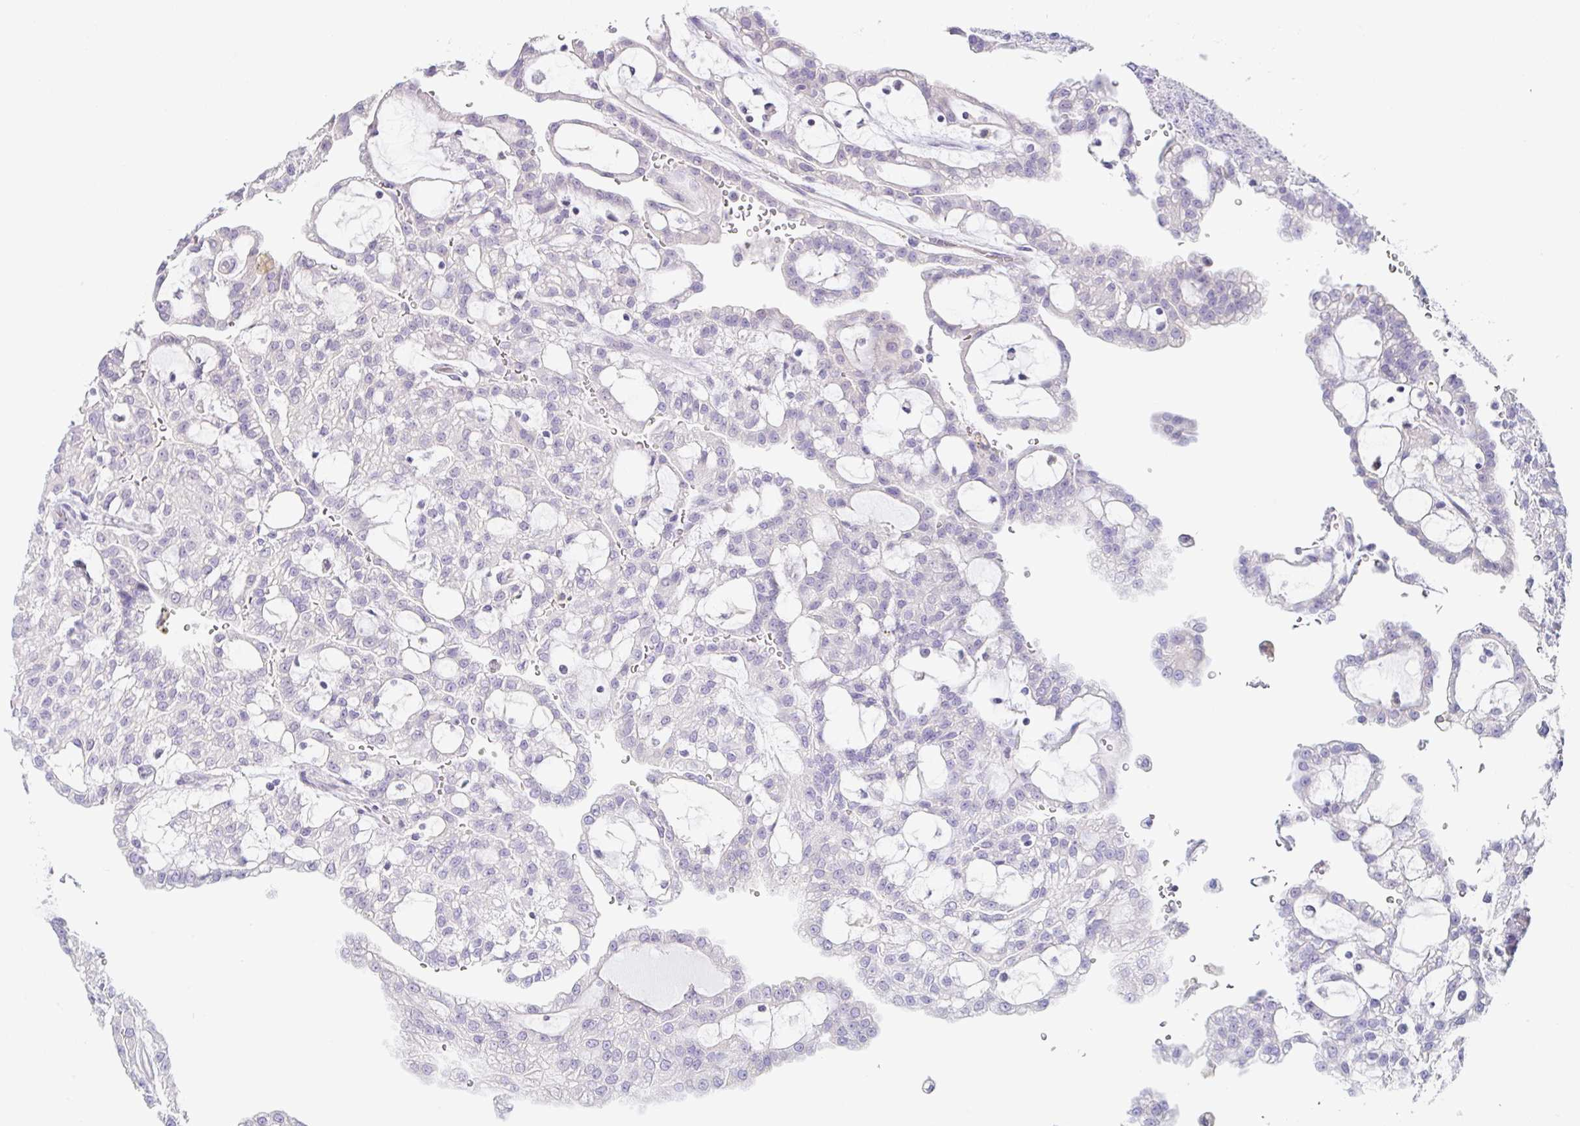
{"staining": {"intensity": "negative", "quantity": "none", "location": "none"}, "tissue": "renal cancer", "cell_type": "Tumor cells", "image_type": "cancer", "snomed": [{"axis": "morphology", "description": "Adenocarcinoma, NOS"}, {"axis": "topography", "description": "Kidney"}], "caption": "Micrograph shows no significant protein expression in tumor cells of renal cancer. (Stains: DAB (3,3'-diaminobenzidine) IHC with hematoxylin counter stain, Microscopy: brightfield microscopy at high magnification).", "gene": "DCAF17", "patient": {"sex": "male", "age": 63}}